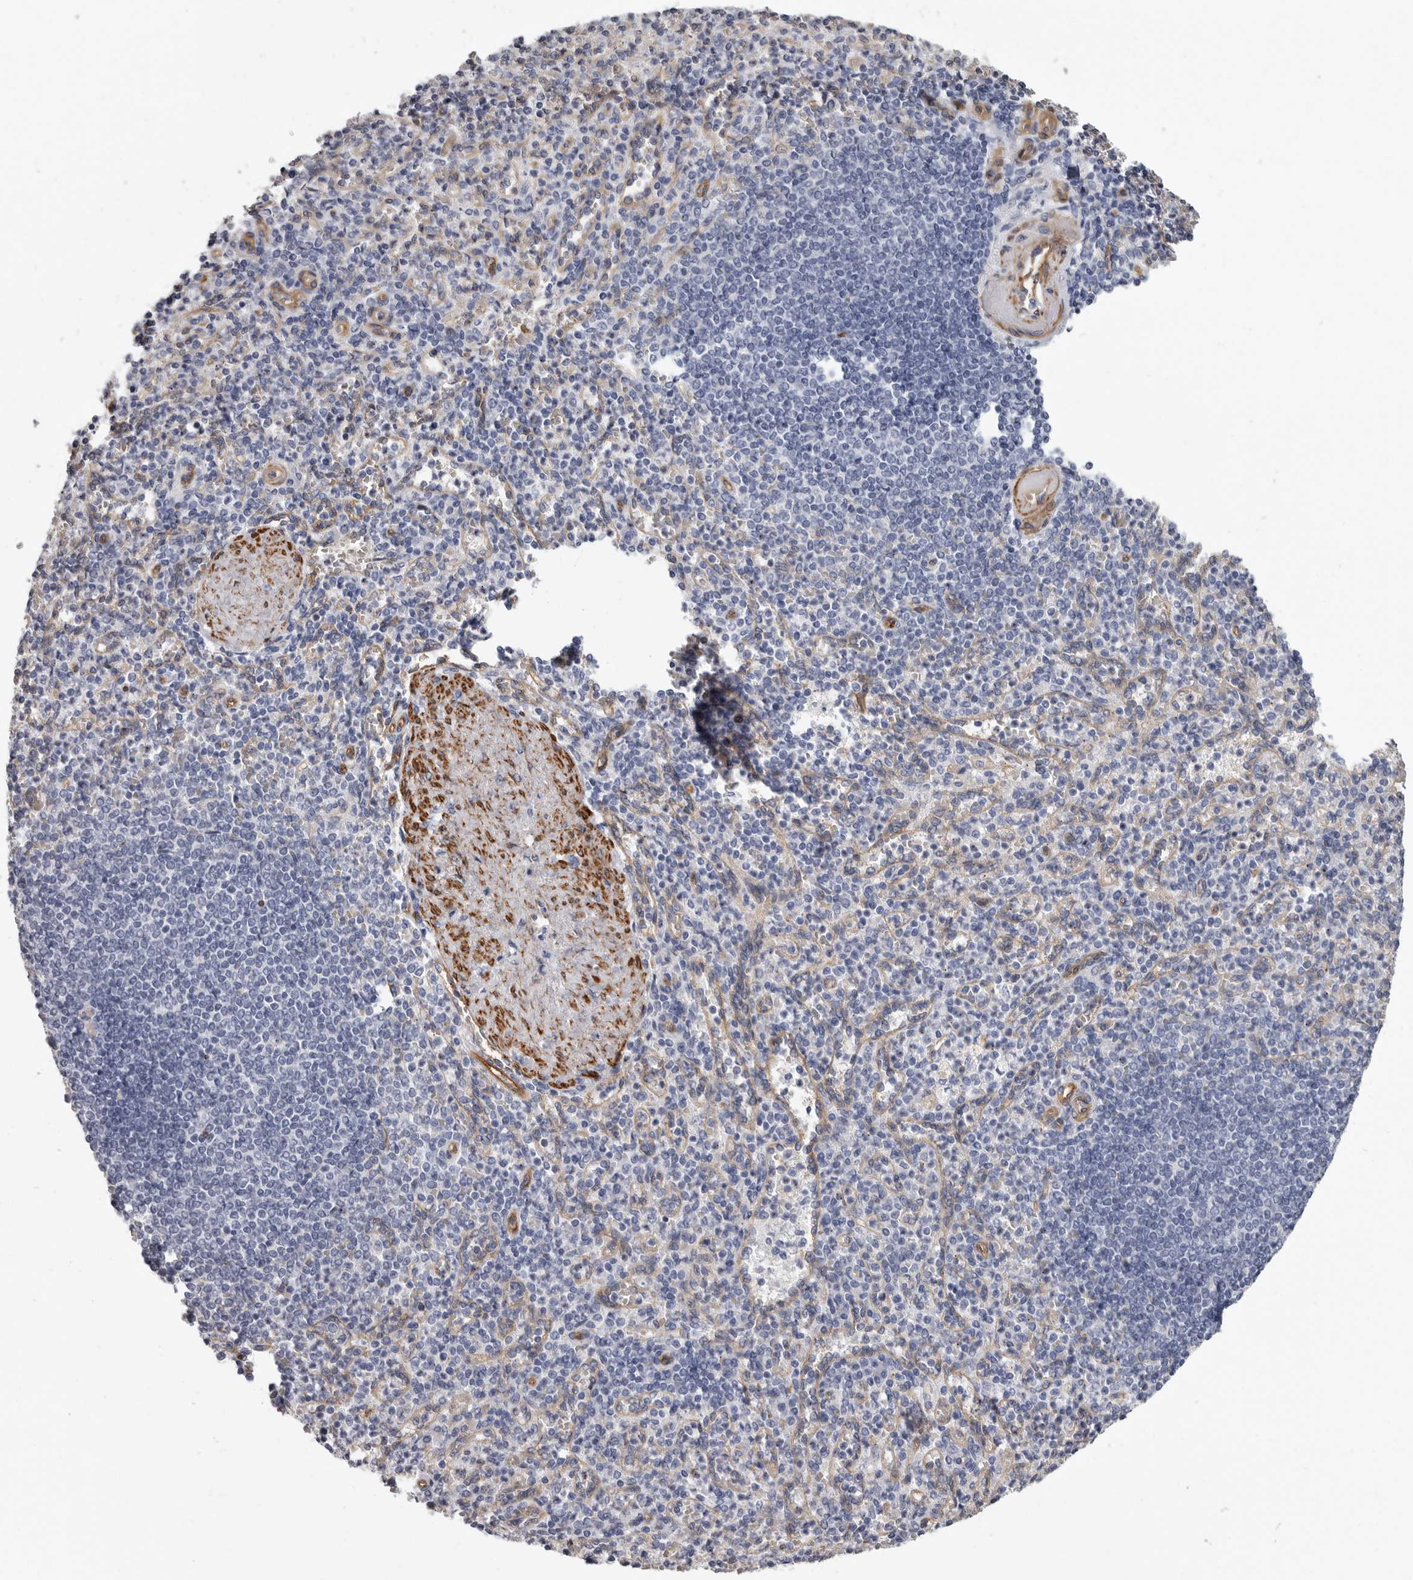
{"staining": {"intensity": "negative", "quantity": "none", "location": "none"}, "tissue": "spleen", "cell_type": "Cells in red pulp", "image_type": "normal", "snomed": [{"axis": "morphology", "description": "Normal tissue, NOS"}, {"axis": "topography", "description": "Spleen"}], "caption": "IHC of normal spleen demonstrates no positivity in cells in red pulp.", "gene": "ADGRL4", "patient": {"sex": "female", "age": 74}}